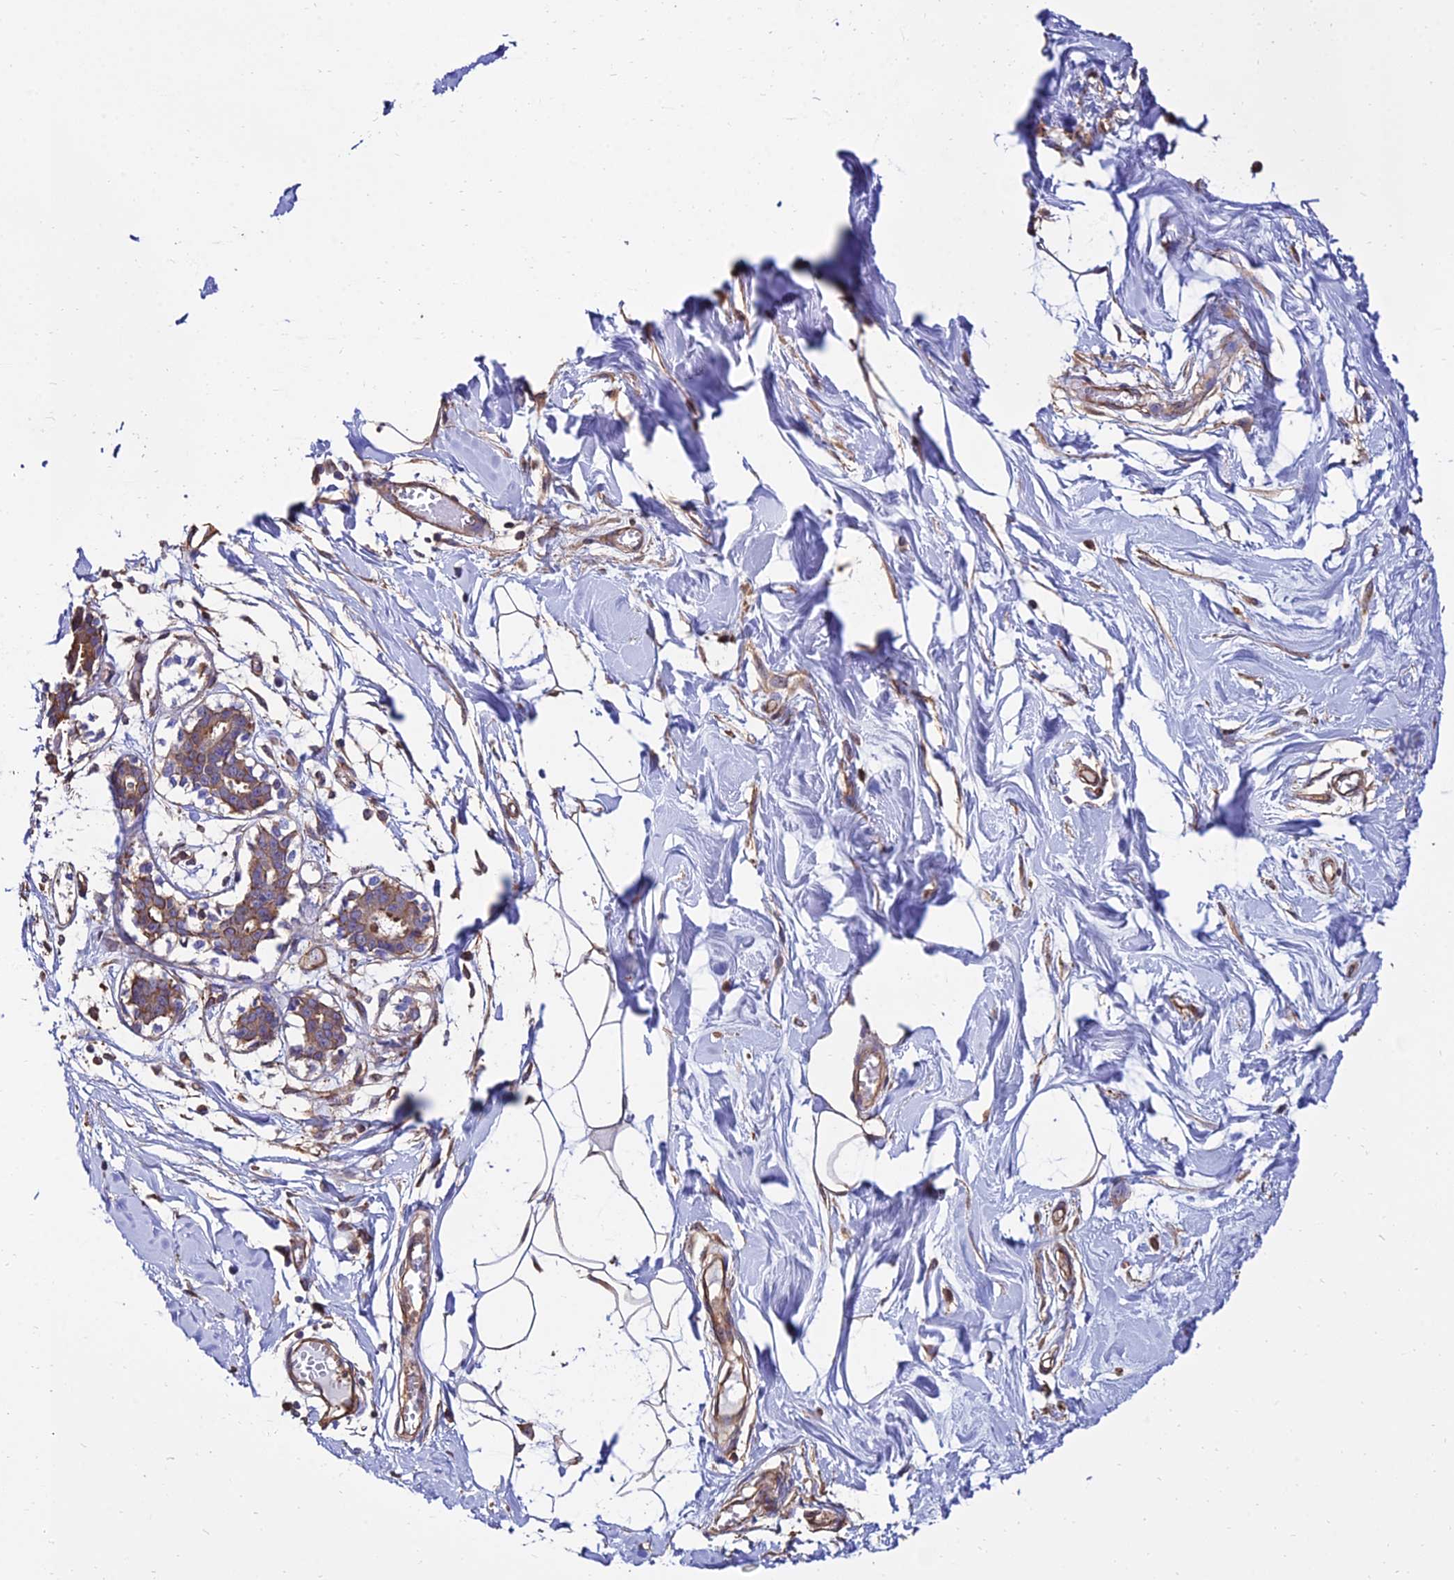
{"staining": {"intensity": "negative", "quantity": "none", "location": "none"}, "tissue": "breast", "cell_type": "Adipocytes", "image_type": "normal", "snomed": [{"axis": "morphology", "description": "Normal tissue, NOS"}, {"axis": "topography", "description": "Breast"}], "caption": "Immunohistochemistry (IHC) histopathology image of benign breast: human breast stained with DAB (3,3'-diaminobenzidine) reveals no significant protein positivity in adipocytes.", "gene": "CALM1", "patient": {"sex": "female", "age": 27}}